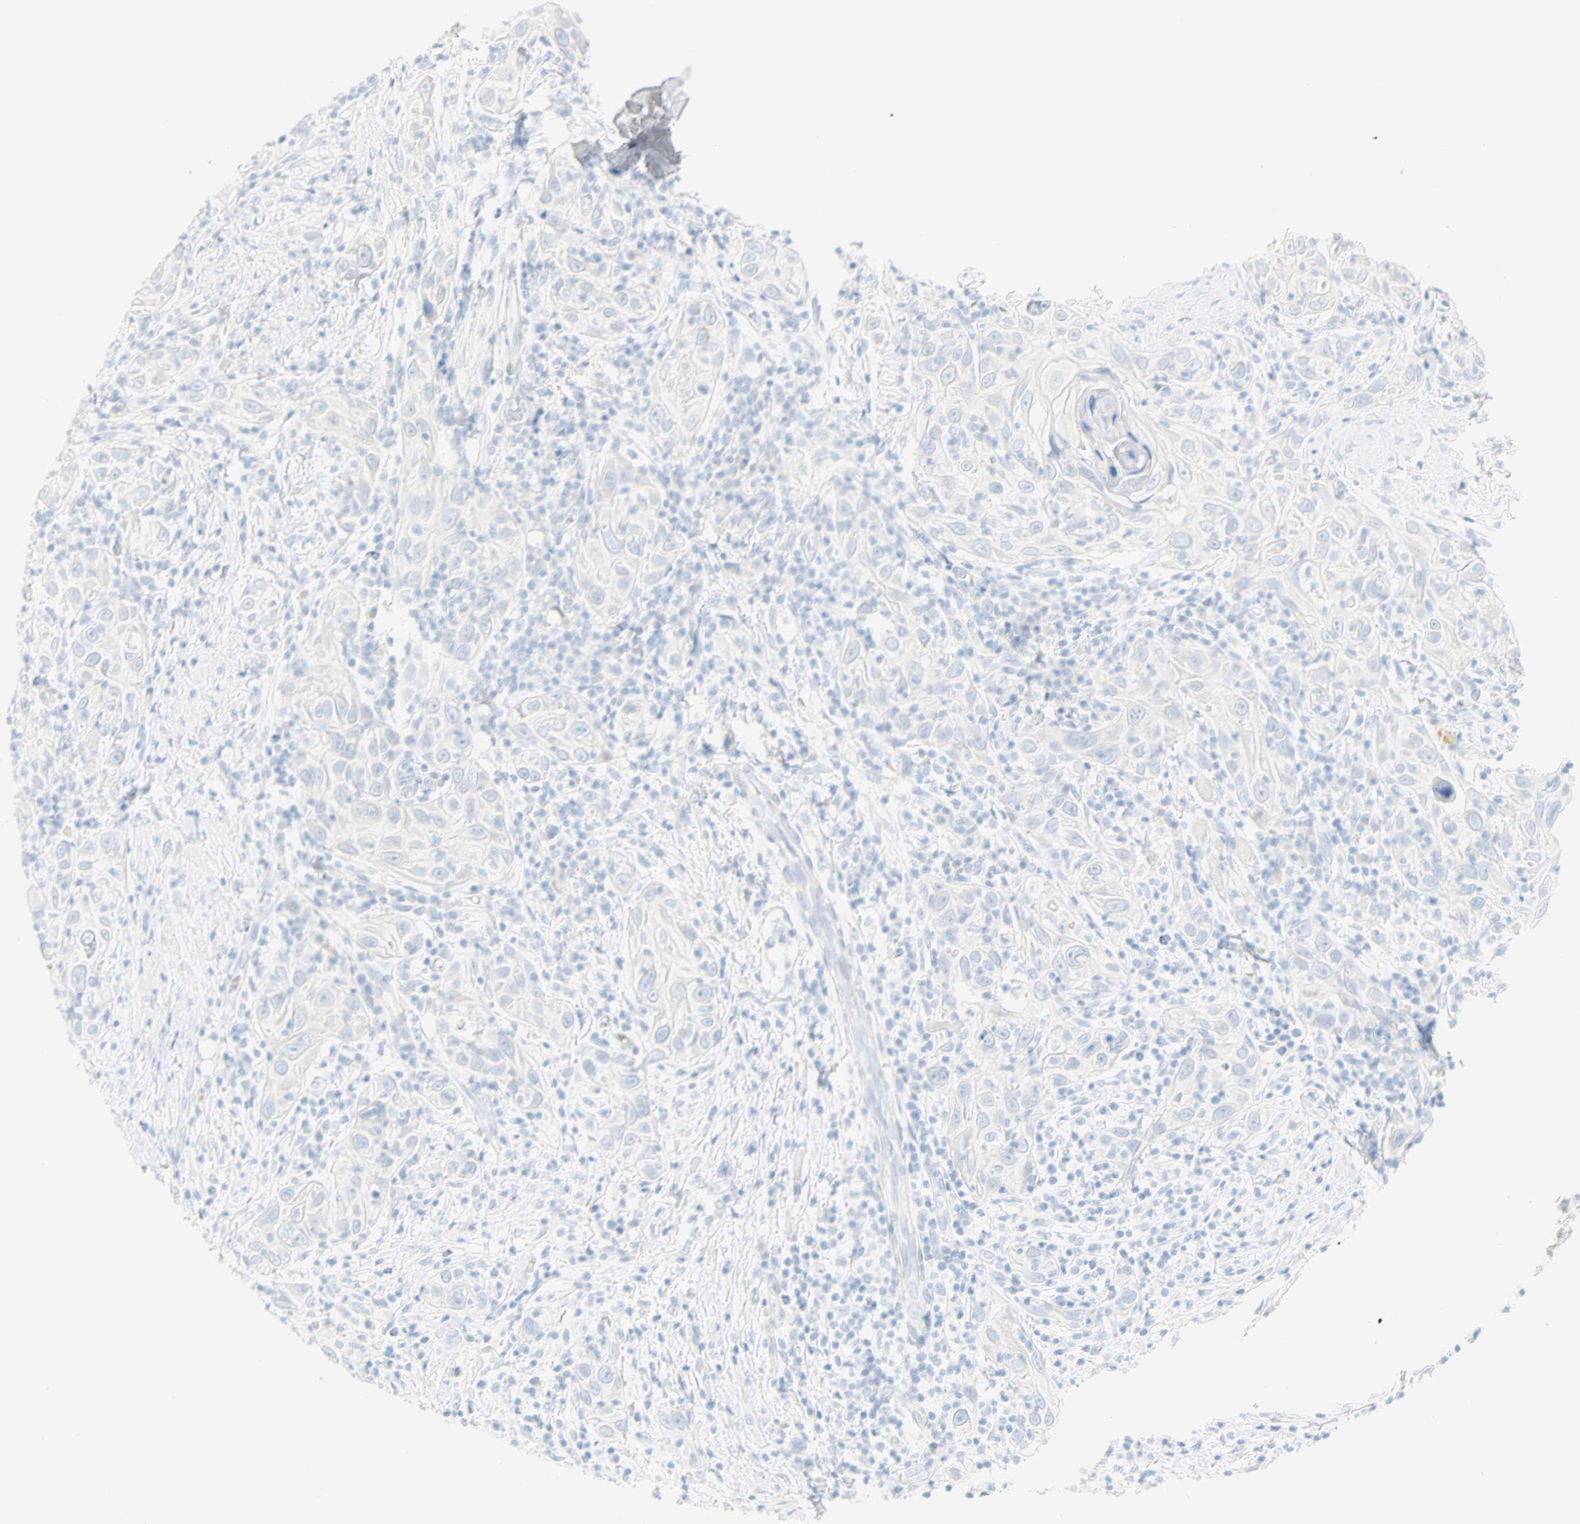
{"staining": {"intensity": "negative", "quantity": "none", "location": "none"}, "tissue": "skin cancer", "cell_type": "Tumor cells", "image_type": "cancer", "snomed": [{"axis": "morphology", "description": "Squamous cell carcinoma, NOS"}, {"axis": "topography", "description": "Skin"}], "caption": "The immunohistochemistry histopathology image has no significant positivity in tumor cells of squamous cell carcinoma (skin) tissue.", "gene": "SELENBP1", "patient": {"sex": "female", "age": 88}}